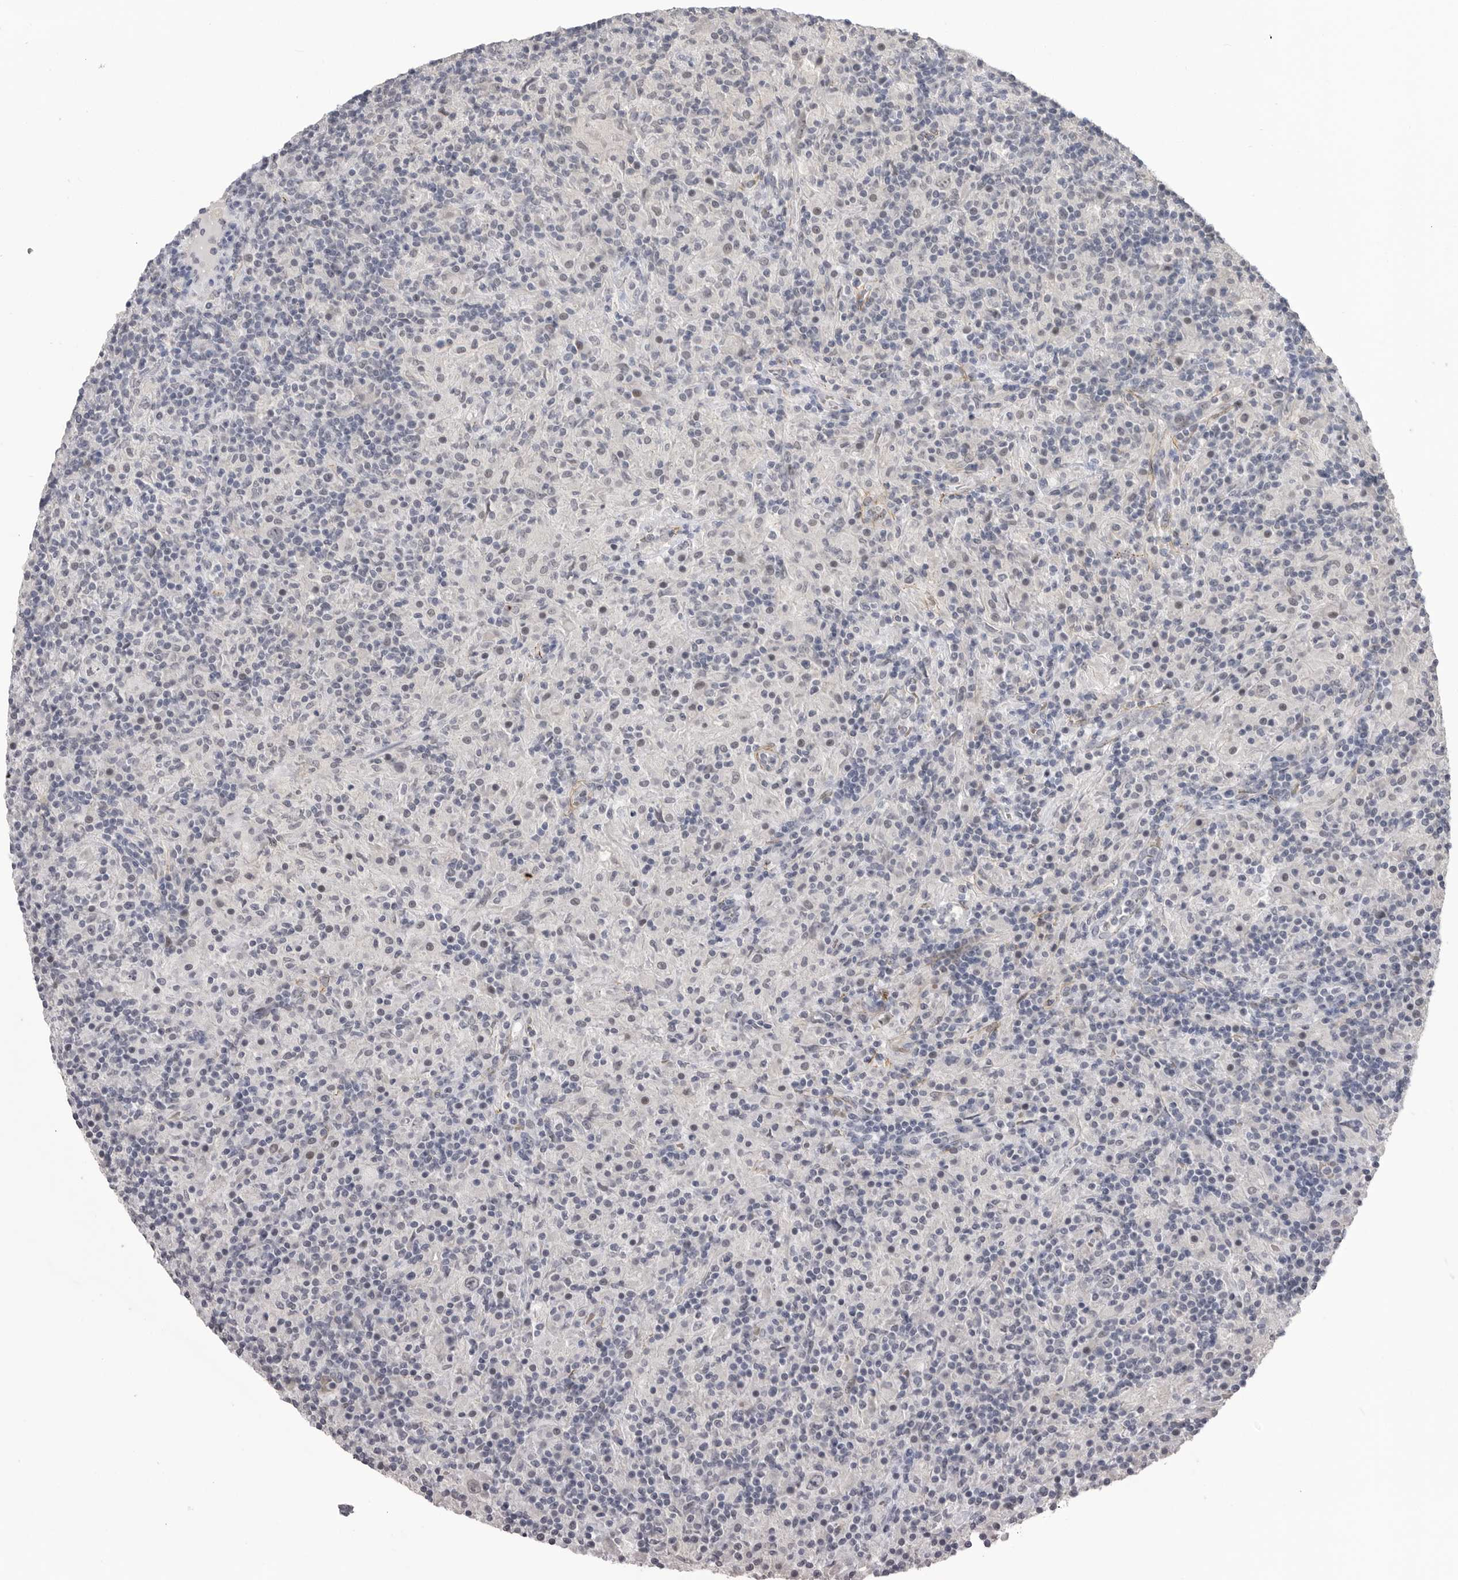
{"staining": {"intensity": "negative", "quantity": "none", "location": "none"}, "tissue": "lymphoma", "cell_type": "Tumor cells", "image_type": "cancer", "snomed": [{"axis": "morphology", "description": "Hodgkin's disease, NOS"}, {"axis": "topography", "description": "Lymph node"}], "caption": "Immunohistochemistry (IHC) of lymphoma reveals no expression in tumor cells.", "gene": "PLEKHF1", "patient": {"sex": "male", "age": 70}}